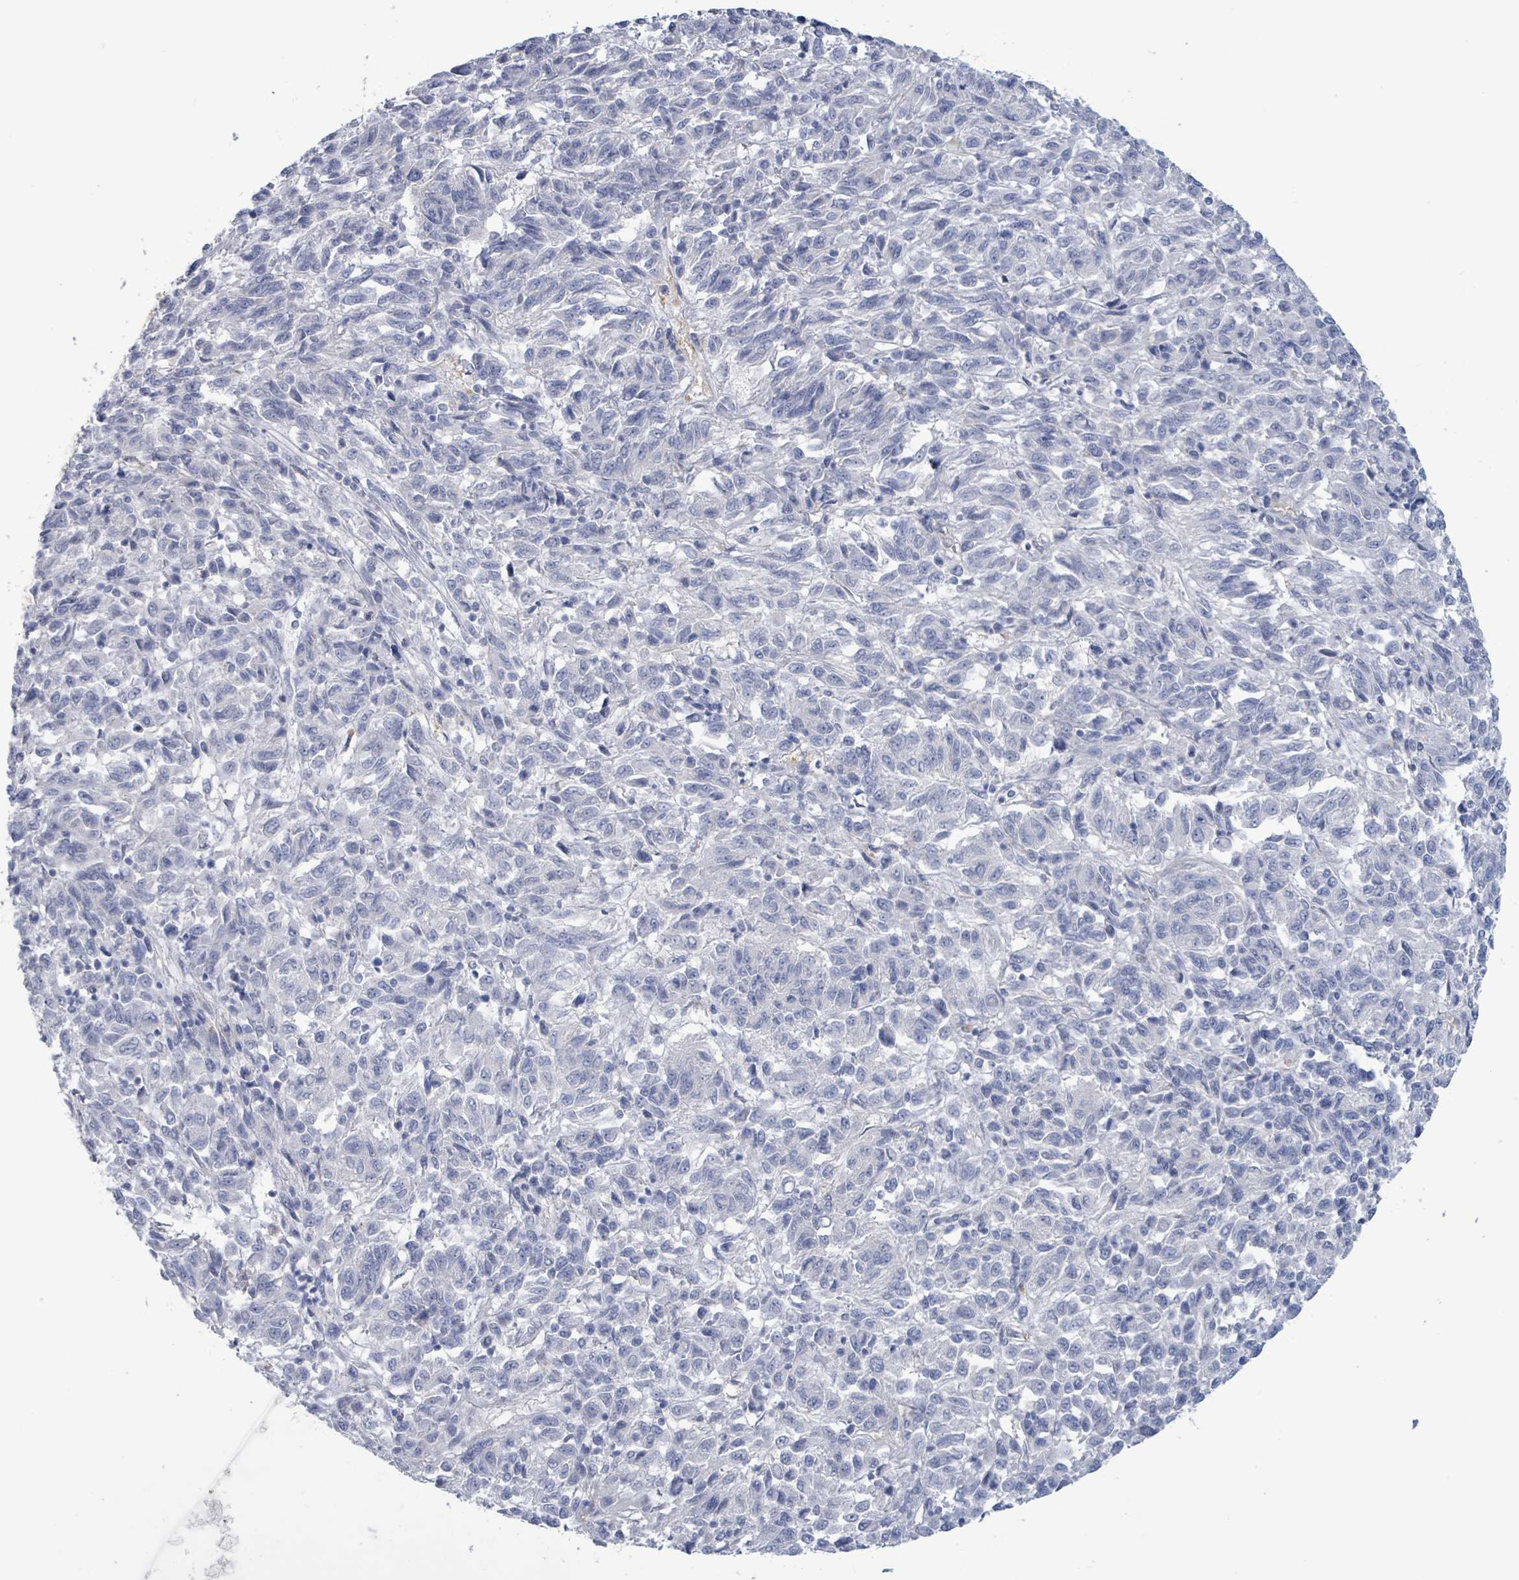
{"staining": {"intensity": "negative", "quantity": "none", "location": "none"}, "tissue": "melanoma", "cell_type": "Tumor cells", "image_type": "cancer", "snomed": [{"axis": "morphology", "description": "Malignant melanoma, Metastatic site"}, {"axis": "topography", "description": "Lung"}], "caption": "The histopathology image demonstrates no significant positivity in tumor cells of melanoma.", "gene": "PKLR", "patient": {"sex": "male", "age": 64}}